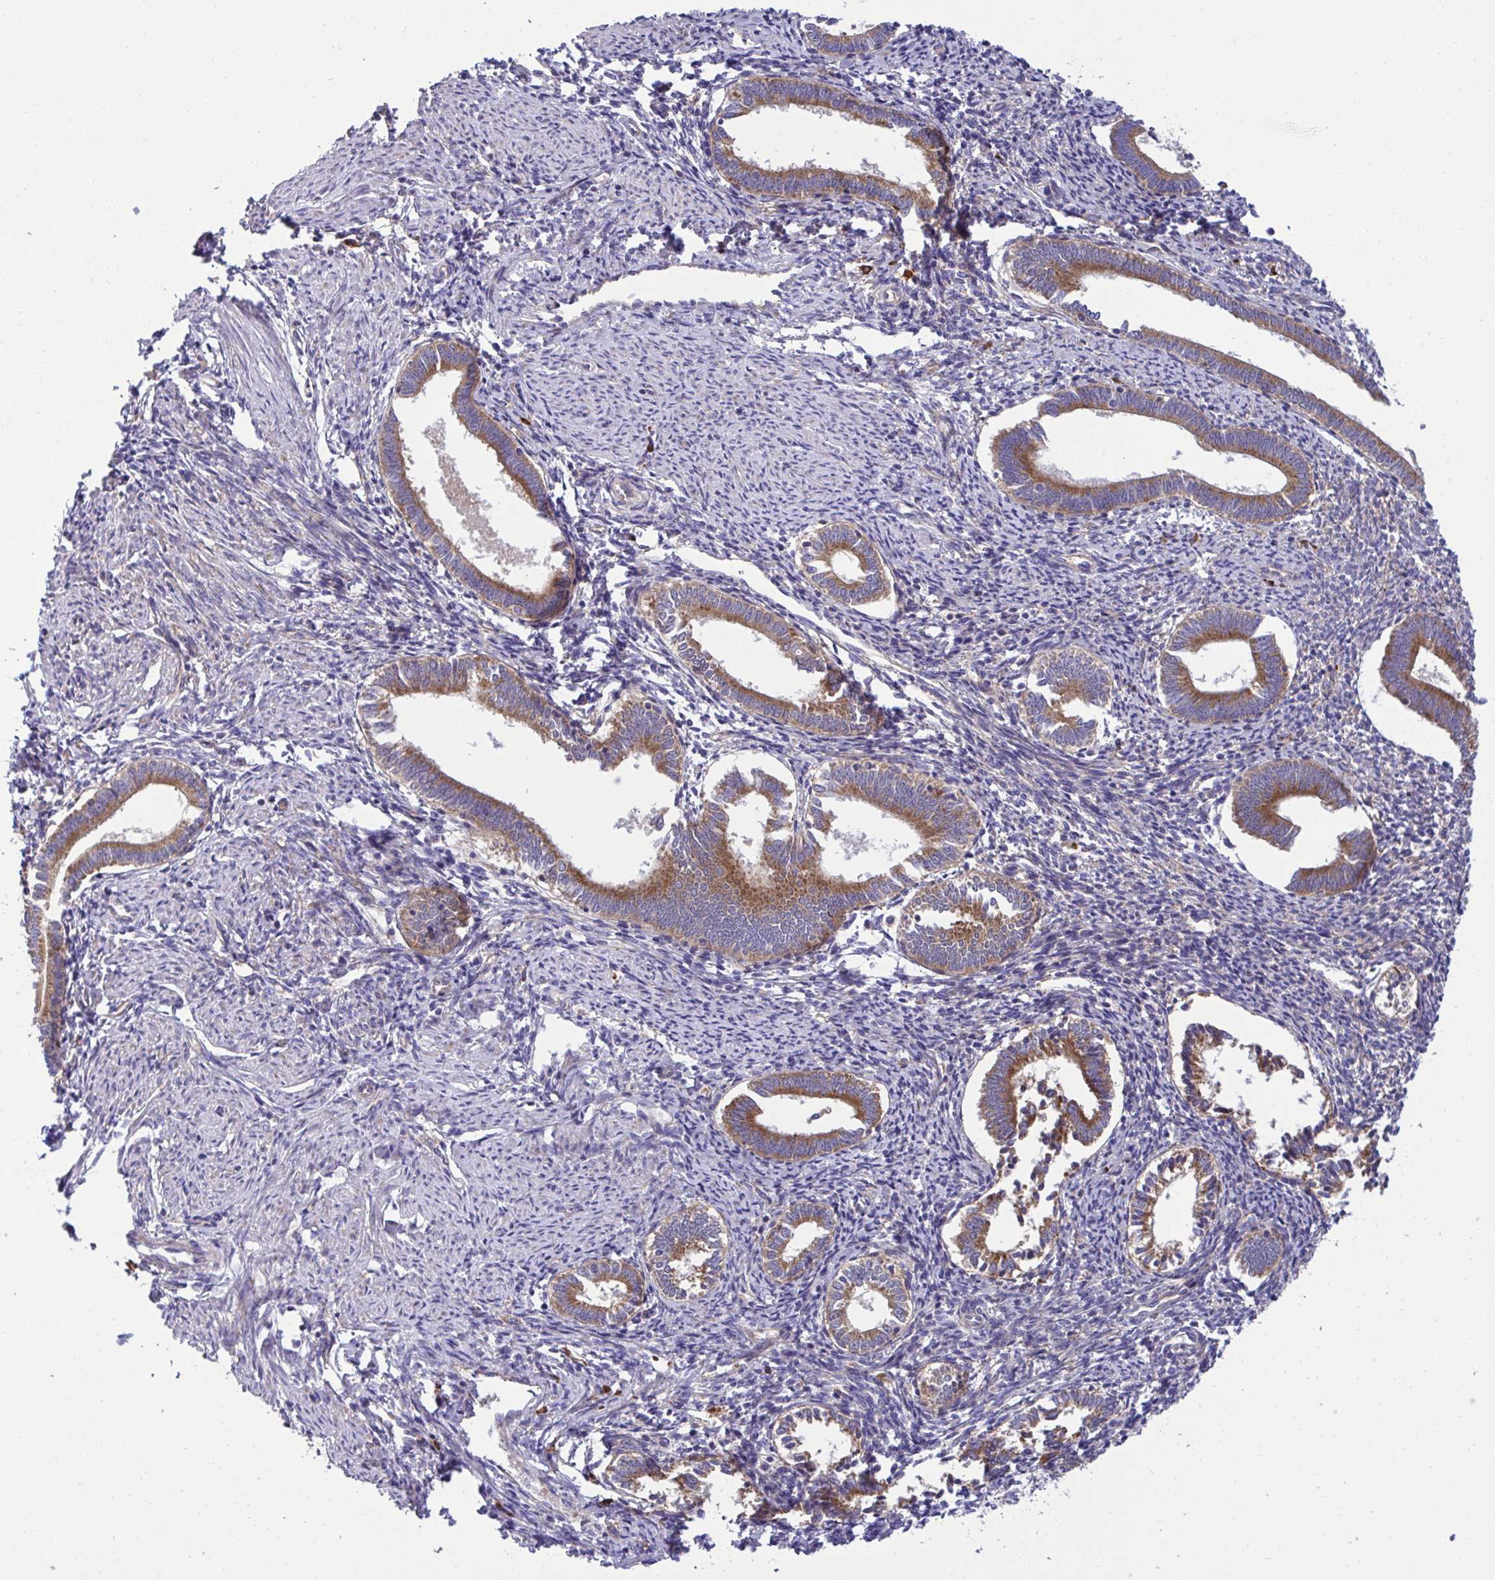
{"staining": {"intensity": "moderate", "quantity": "25%-75%", "location": "cytoplasmic/membranous"}, "tissue": "endometrium", "cell_type": "Cells in endometrial stroma", "image_type": "normal", "snomed": [{"axis": "morphology", "description": "Normal tissue, NOS"}, {"axis": "topography", "description": "Endometrium"}], "caption": "This histopathology image demonstrates immunohistochemistry (IHC) staining of unremarkable endometrium, with medium moderate cytoplasmic/membranous expression in about 25%-75% of cells in endometrial stroma.", "gene": "RPS15", "patient": {"sex": "female", "age": 41}}